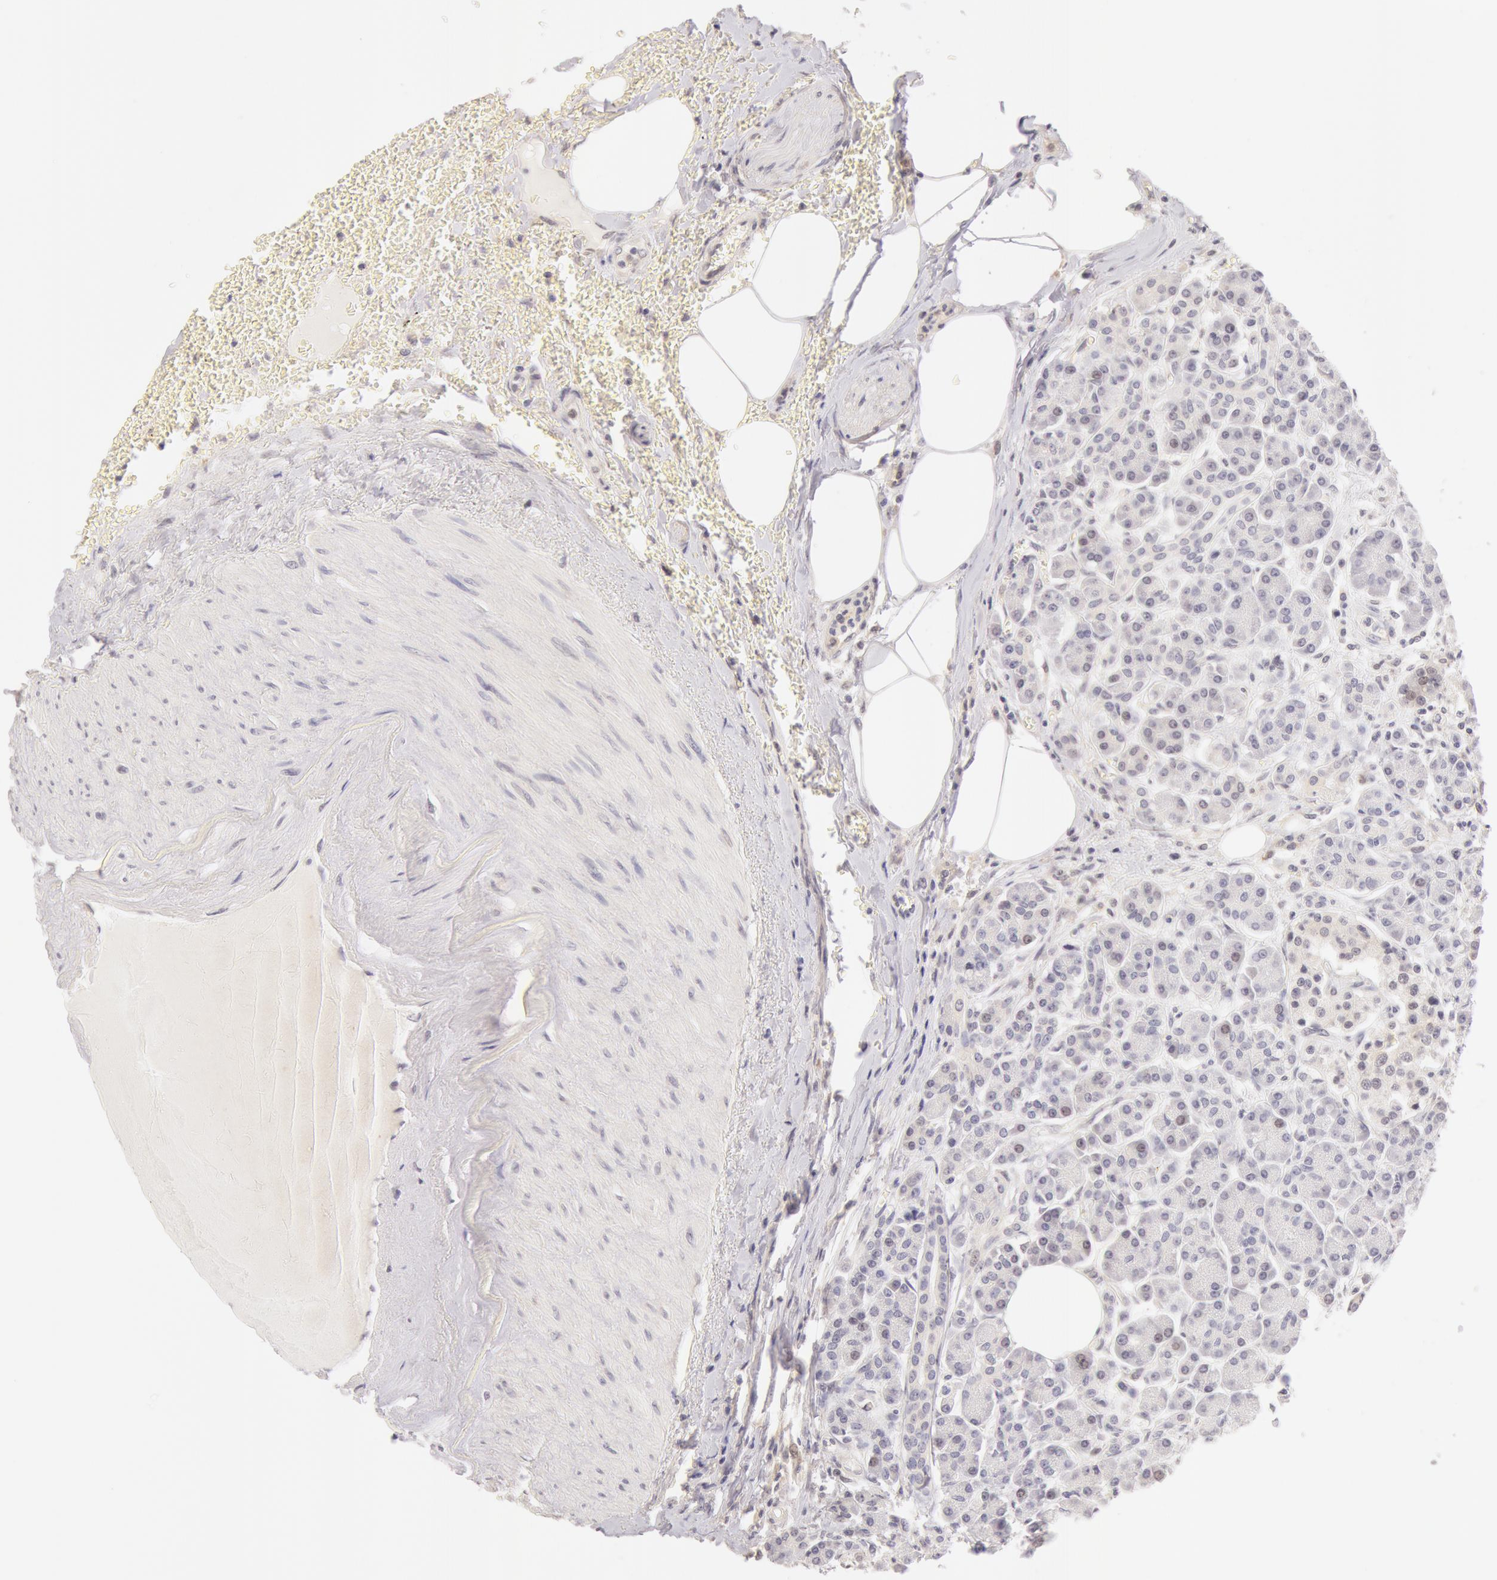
{"staining": {"intensity": "negative", "quantity": "none", "location": "none"}, "tissue": "pancreas", "cell_type": "Exocrine glandular cells", "image_type": "normal", "snomed": [{"axis": "morphology", "description": "Normal tissue, NOS"}, {"axis": "topography", "description": "Pancreas"}], "caption": "Immunohistochemistry of normal pancreas displays no expression in exocrine glandular cells.", "gene": "ZNF597", "patient": {"sex": "female", "age": 73}}